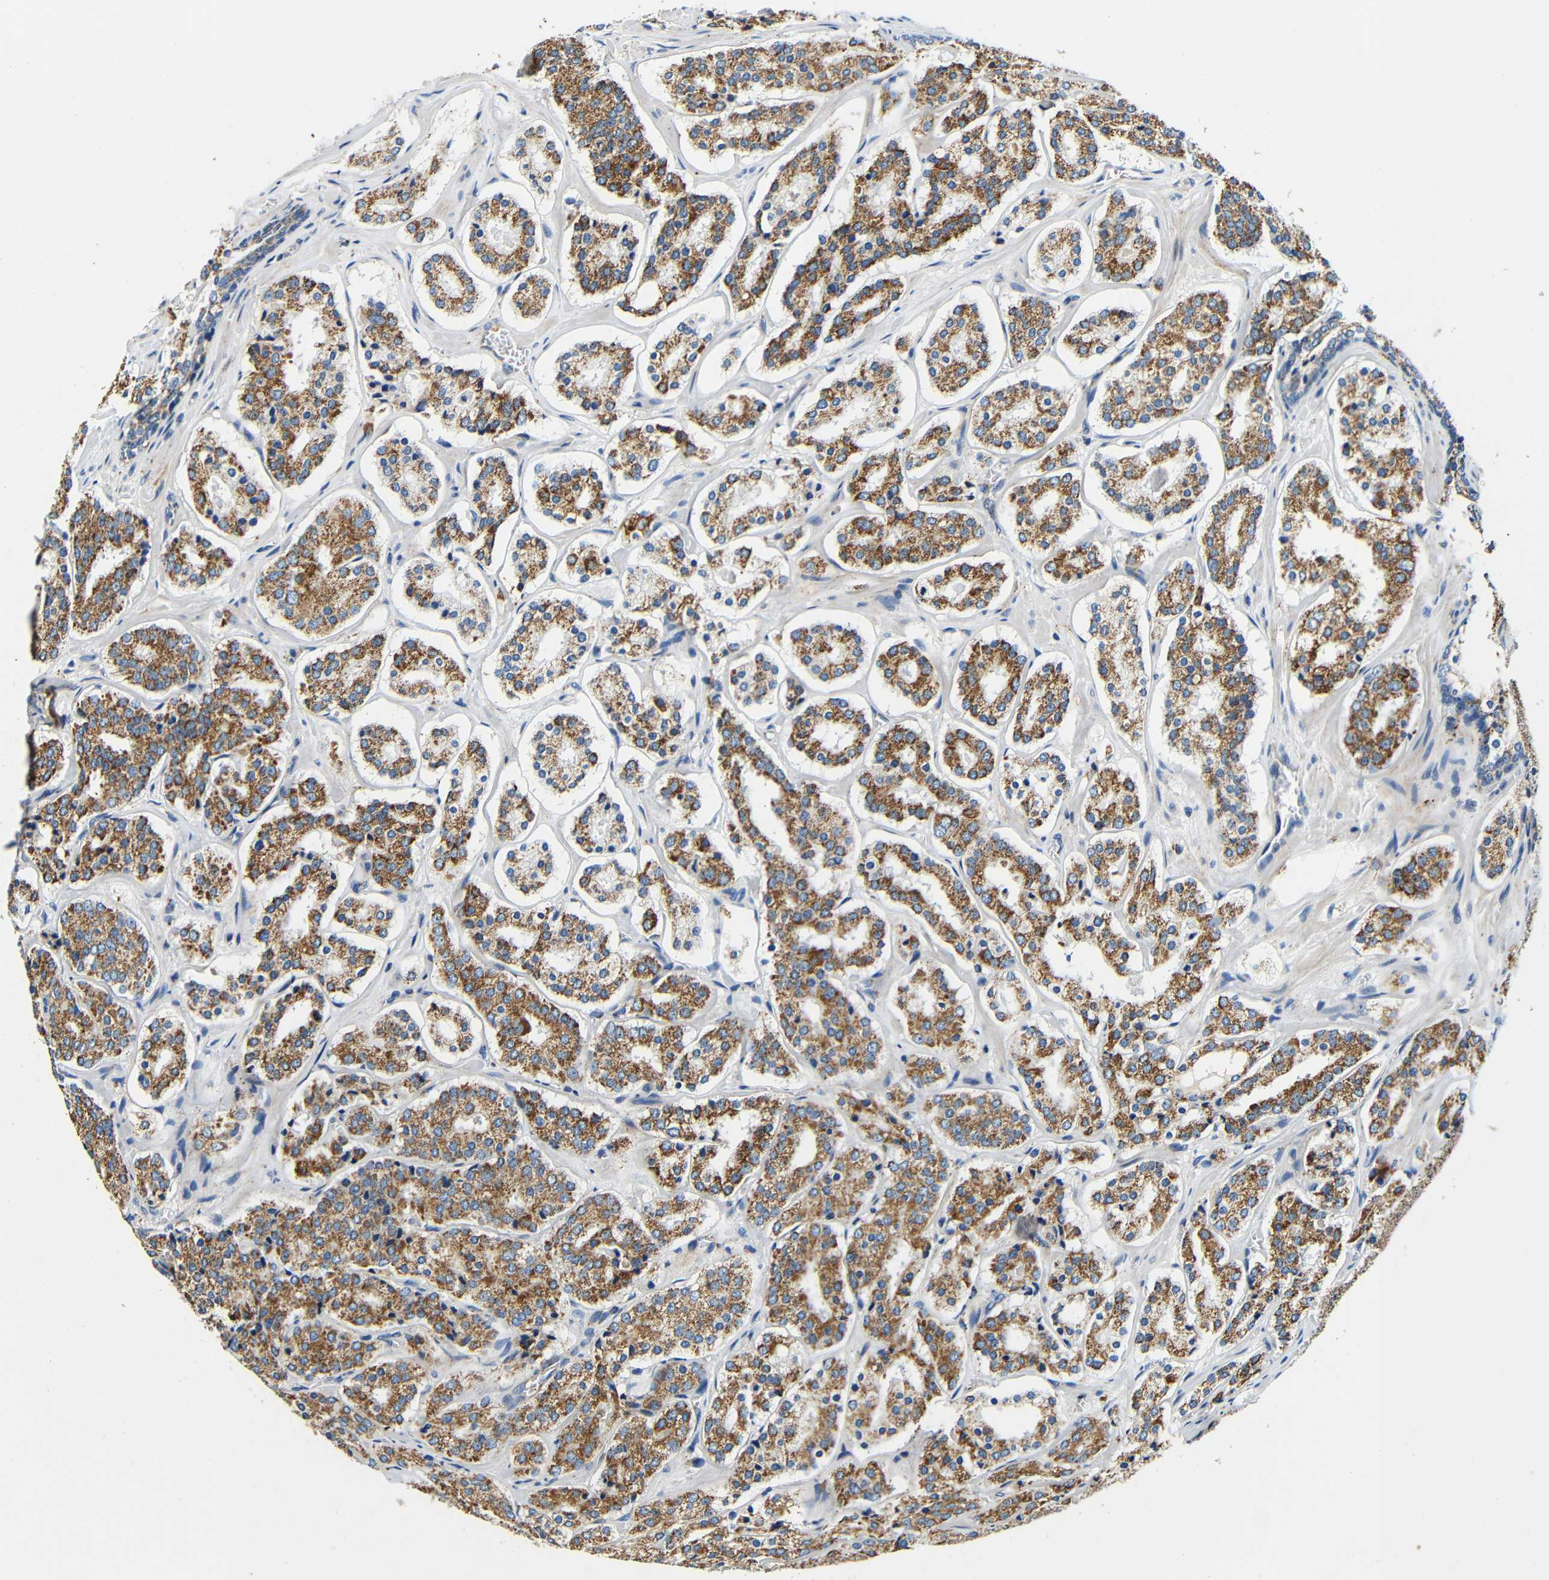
{"staining": {"intensity": "strong", "quantity": ">75%", "location": "cytoplasmic/membranous"}, "tissue": "prostate cancer", "cell_type": "Tumor cells", "image_type": "cancer", "snomed": [{"axis": "morphology", "description": "Adenocarcinoma, Medium grade"}, {"axis": "topography", "description": "Prostate"}], "caption": "Protein expression analysis of prostate cancer displays strong cytoplasmic/membranous positivity in approximately >75% of tumor cells.", "gene": "GALNT18", "patient": {"sex": "male", "age": 73}}